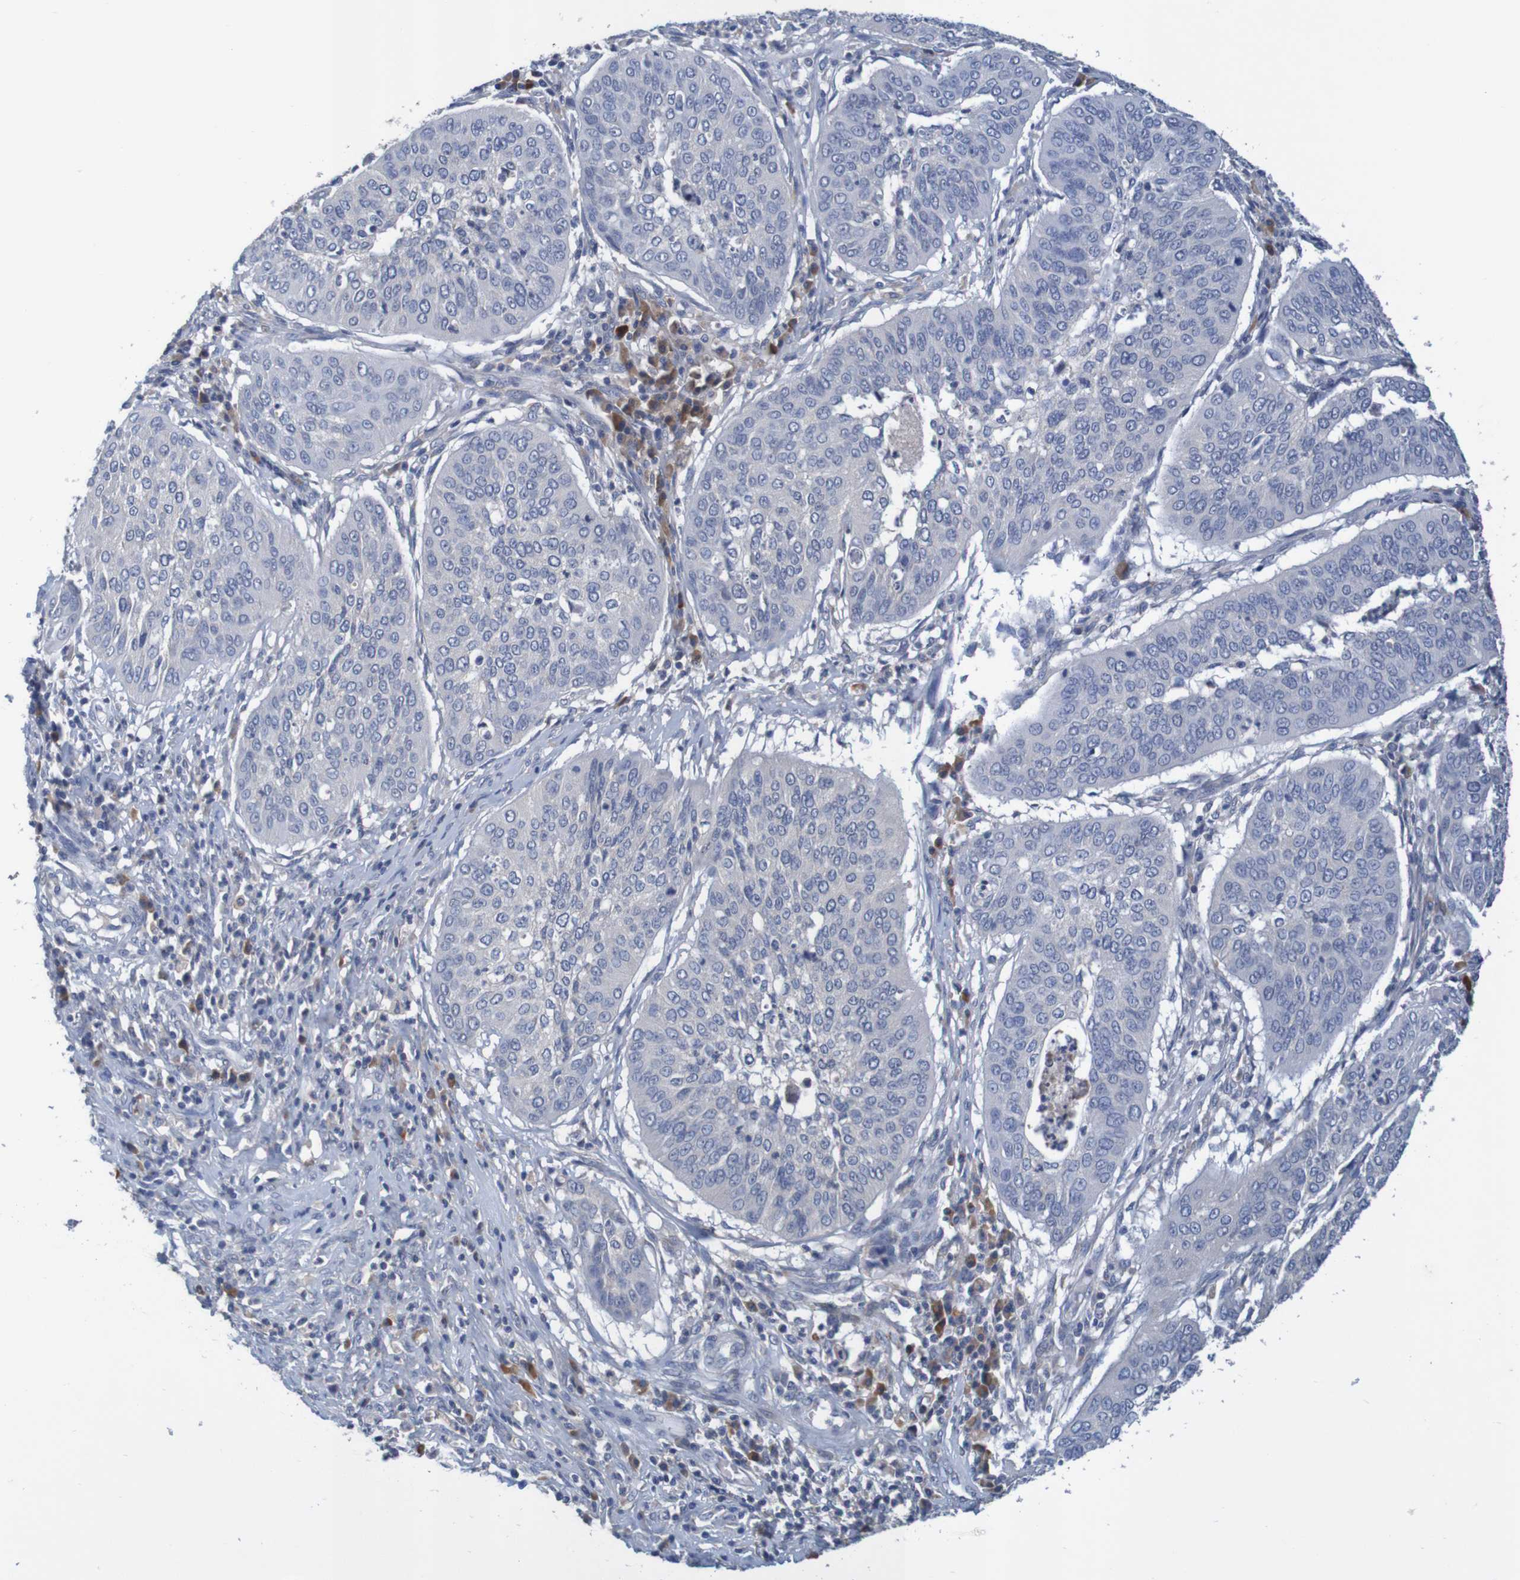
{"staining": {"intensity": "negative", "quantity": "none", "location": "none"}, "tissue": "cervical cancer", "cell_type": "Tumor cells", "image_type": "cancer", "snomed": [{"axis": "morphology", "description": "Normal tissue, NOS"}, {"axis": "morphology", "description": "Squamous cell carcinoma, NOS"}, {"axis": "topography", "description": "Cervix"}], "caption": "The image displays no staining of tumor cells in cervical squamous cell carcinoma. The staining was performed using DAB (3,3'-diaminobenzidine) to visualize the protein expression in brown, while the nuclei were stained in blue with hematoxylin (Magnification: 20x).", "gene": "LTA", "patient": {"sex": "female", "age": 39}}